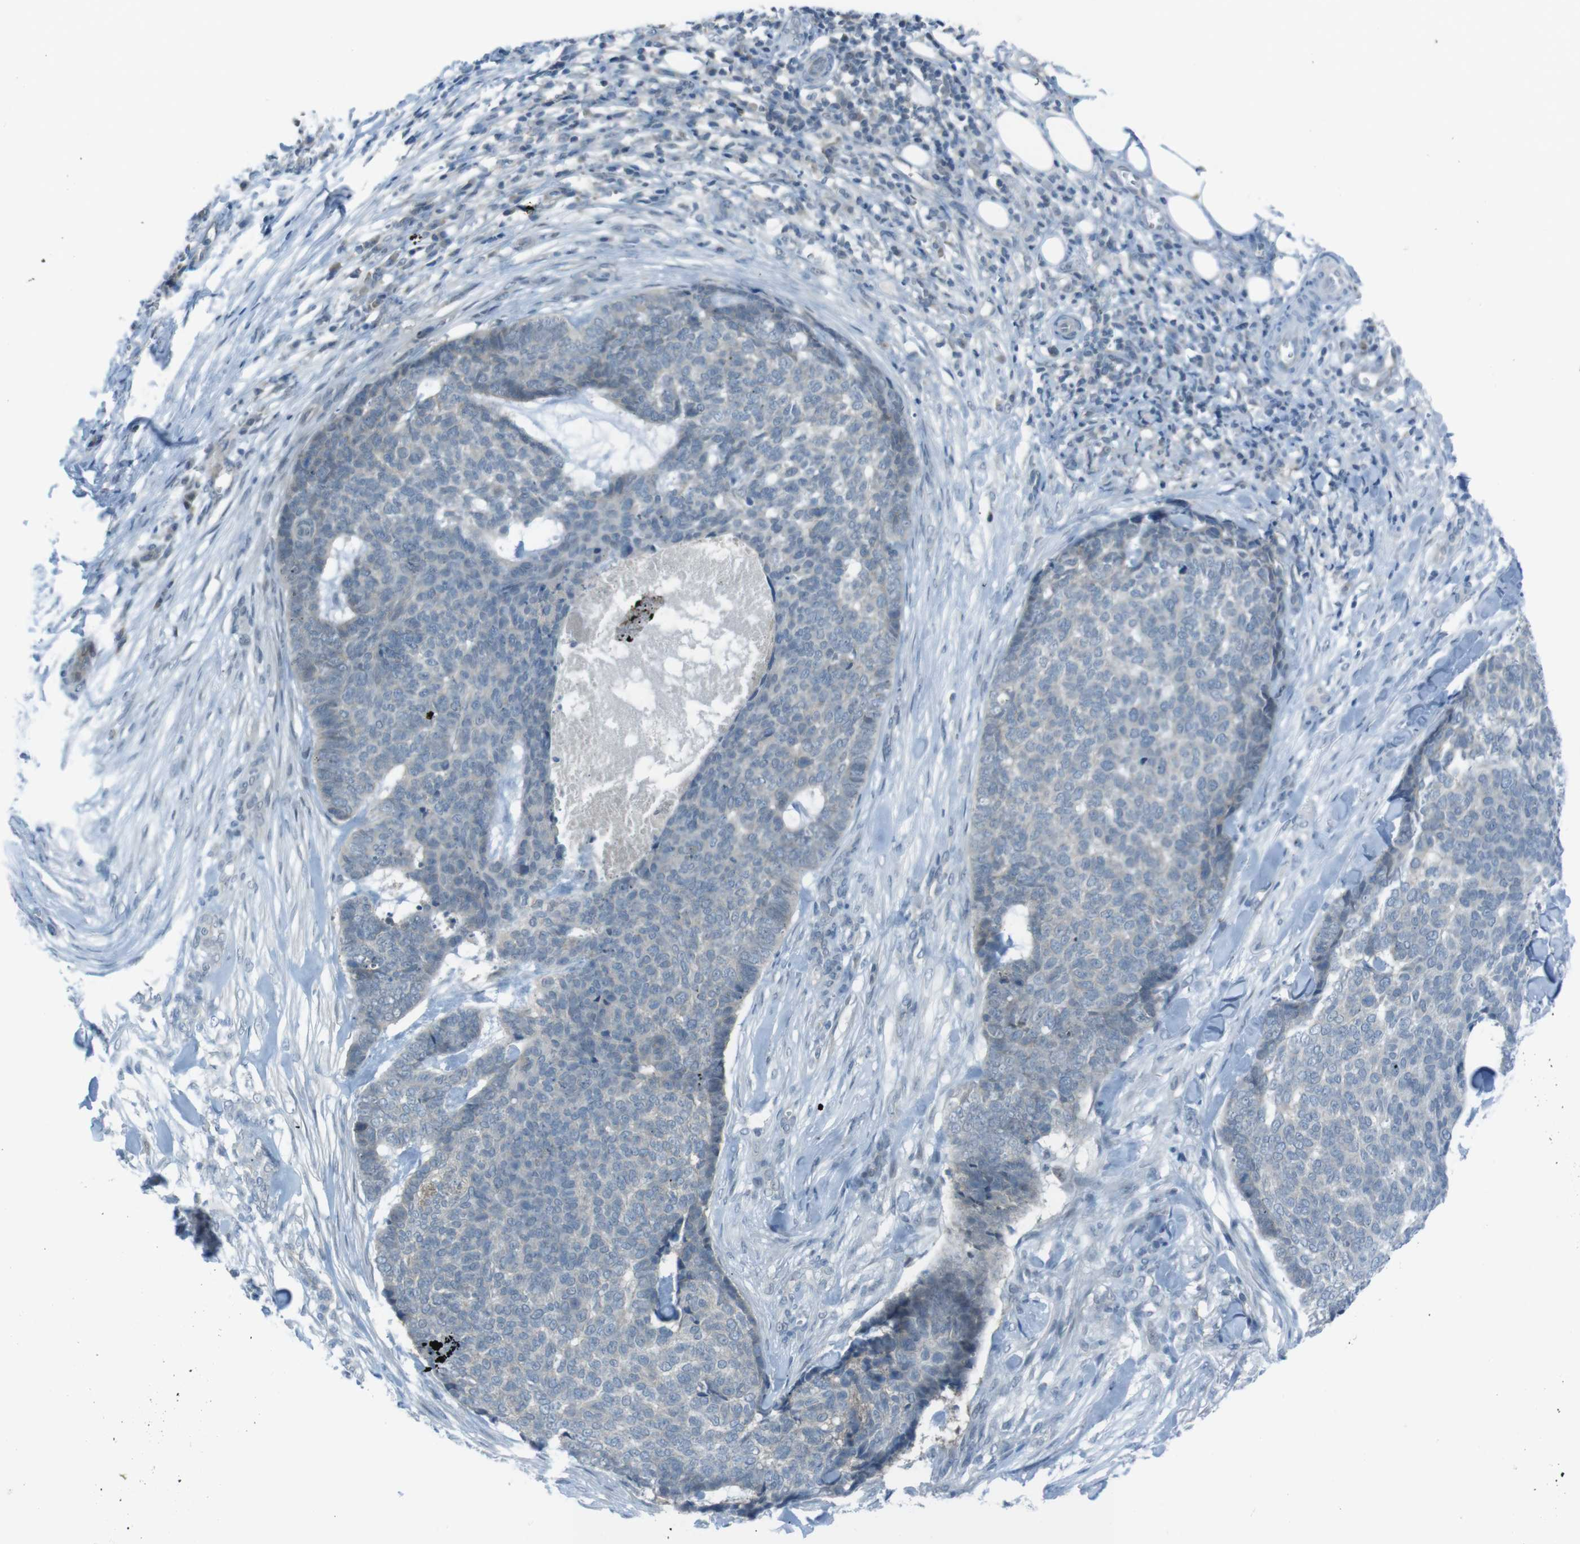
{"staining": {"intensity": "negative", "quantity": "none", "location": "none"}, "tissue": "skin cancer", "cell_type": "Tumor cells", "image_type": "cancer", "snomed": [{"axis": "morphology", "description": "Basal cell carcinoma"}, {"axis": "topography", "description": "Skin"}], "caption": "Photomicrograph shows no significant protein staining in tumor cells of skin cancer (basal cell carcinoma).", "gene": "ZDHHC20", "patient": {"sex": "male", "age": 84}}